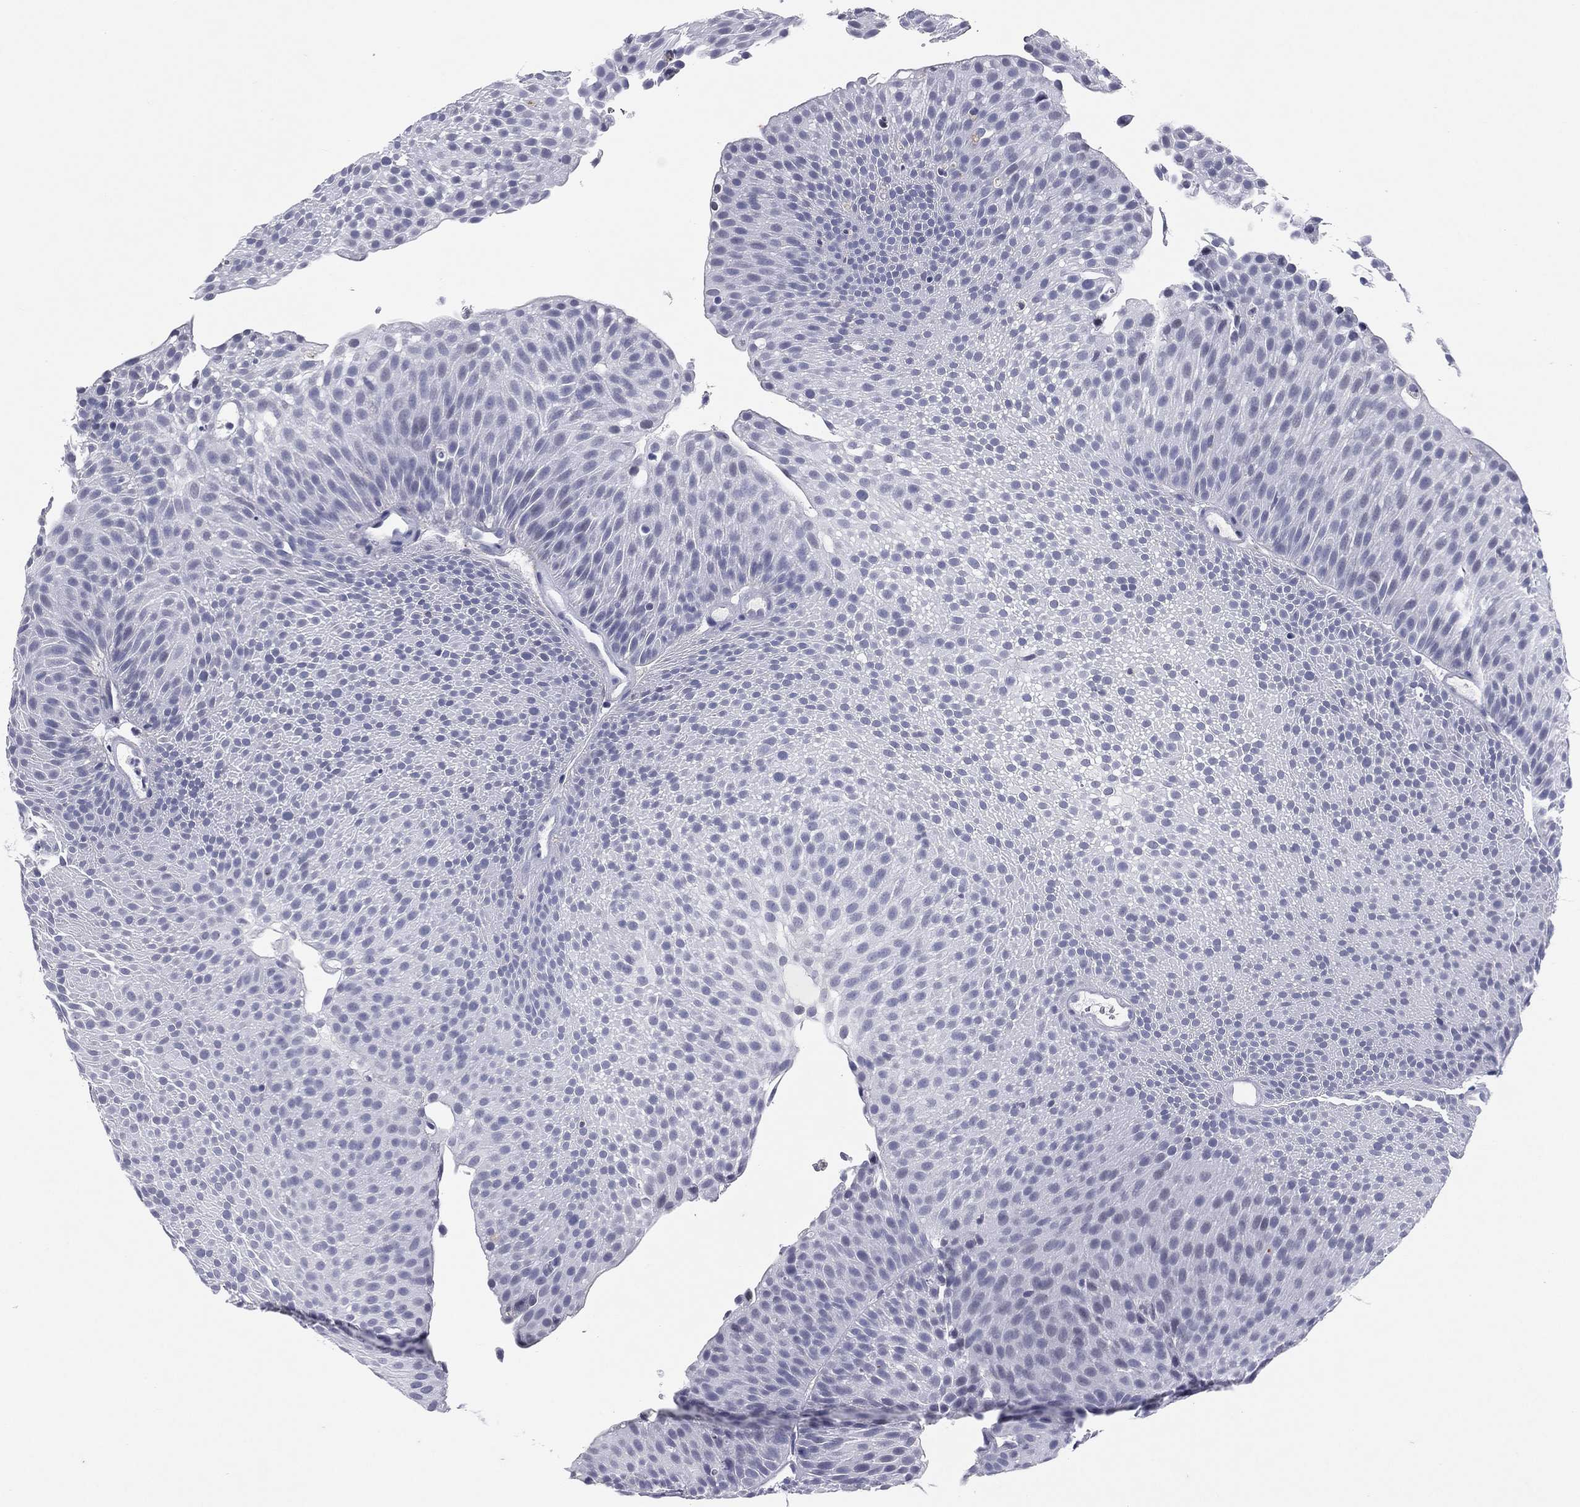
{"staining": {"intensity": "negative", "quantity": "none", "location": "none"}, "tissue": "urothelial cancer", "cell_type": "Tumor cells", "image_type": "cancer", "snomed": [{"axis": "morphology", "description": "Urothelial carcinoma, Low grade"}, {"axis": "topography", "description": "Urinary bladder"}], "caption": "Histopathology image shows no significant protein expression in tumor cells of urothelial cancer.", "gene": "HLA-DOA", "patient": {"sex": "male", "age": 65}}